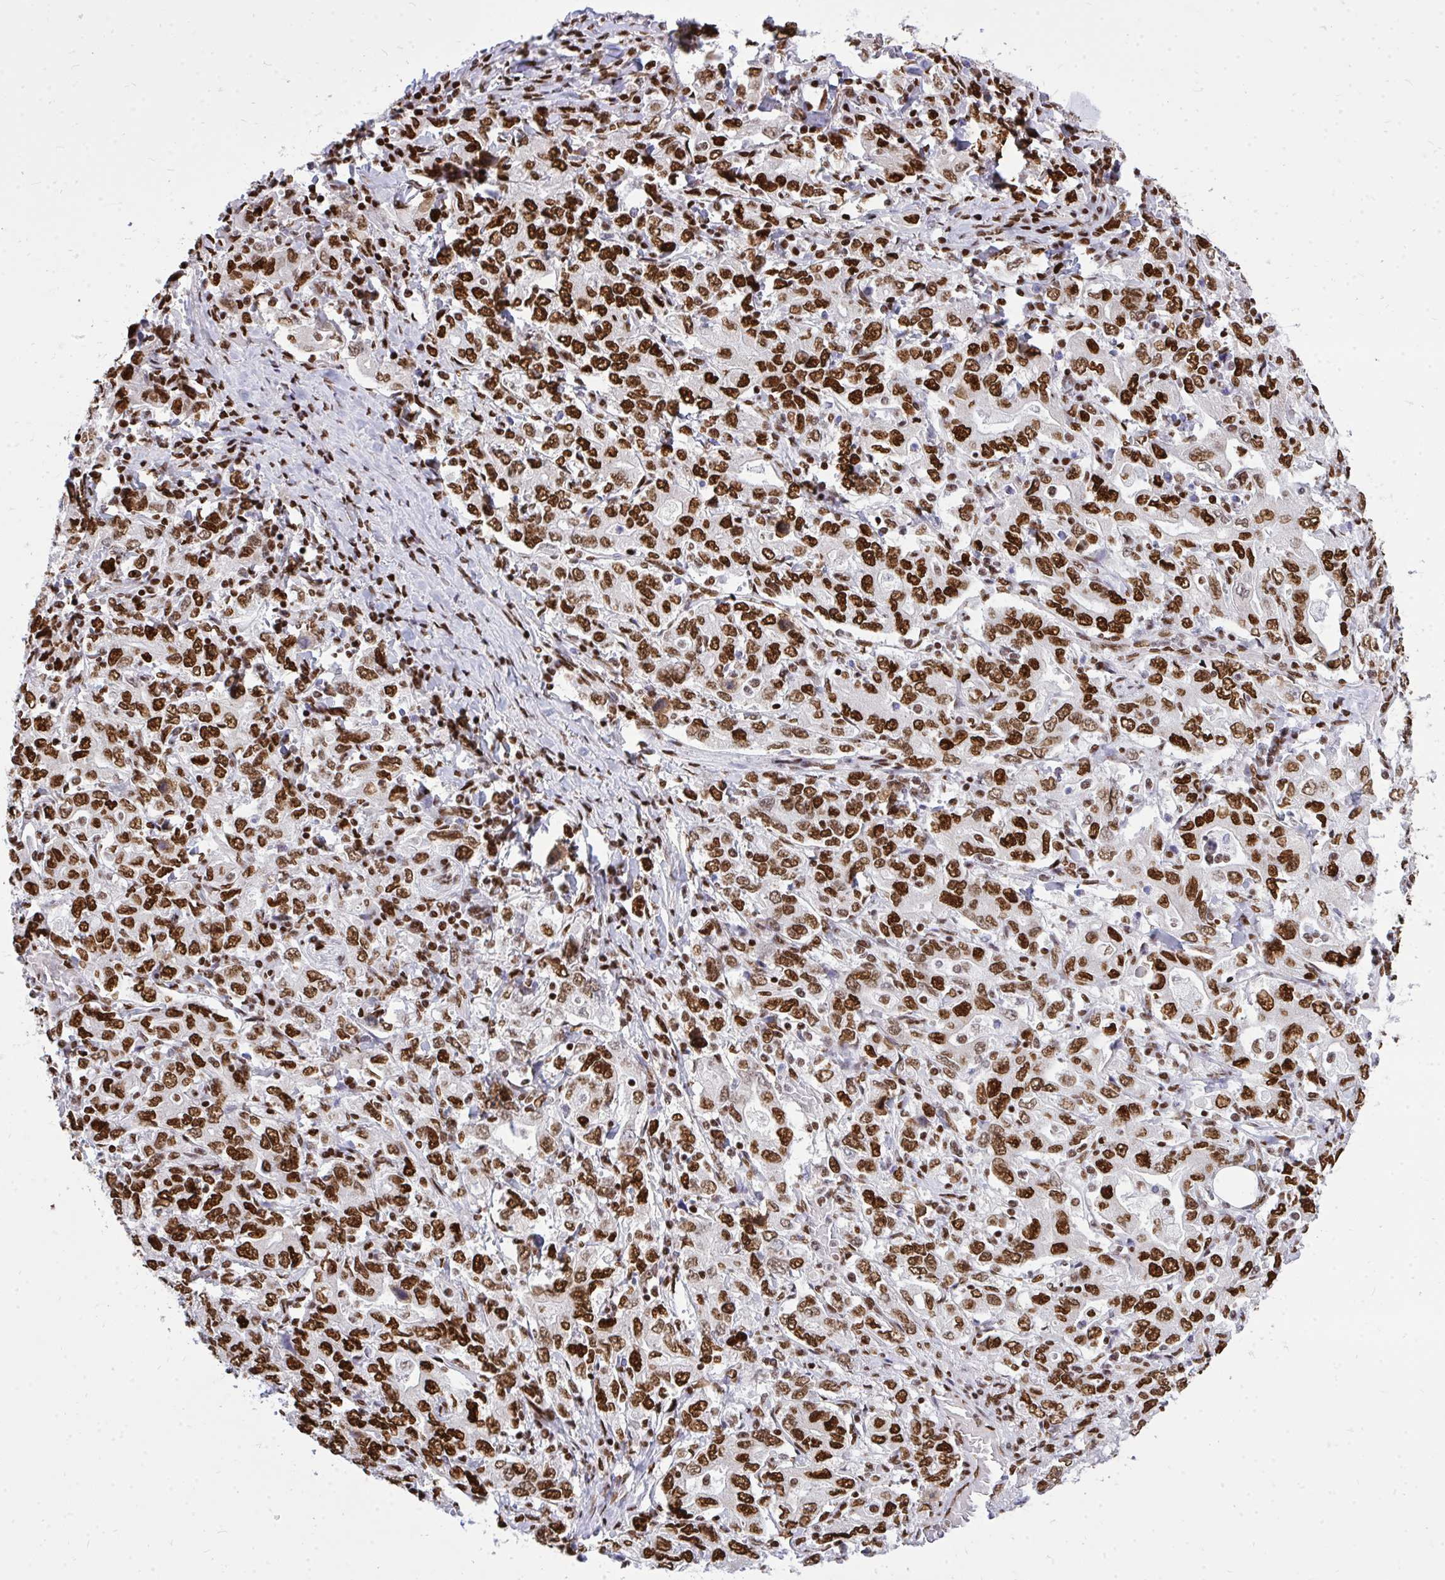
{"staining": {"intensity": "strong", "quantity": ">75%", "location": "nuclear"}, "tissue": "stomach cancer", "cell_type": "Tumor cells", "image_type": "cancer", "snomed": [{"axis": "morphology", "description": "Adenocarcinoma, NOS"}, {"axis": "topography", "description": "Stomach, upper"}, {"axis": "topography", "description": "Stomach"}], "caption": "Brown immunohistochemical staining in human adenocarcinoma (stomach) shows strong nuclear positivity in approximately >75% of tumor cells. The staining is performed using DAB brown chromogen to label protein expression. The nuclei are counter-stained blue using hematoxylin.", "gene": "TBL1Y", "patient": {"sex": "male", "age": 62}}